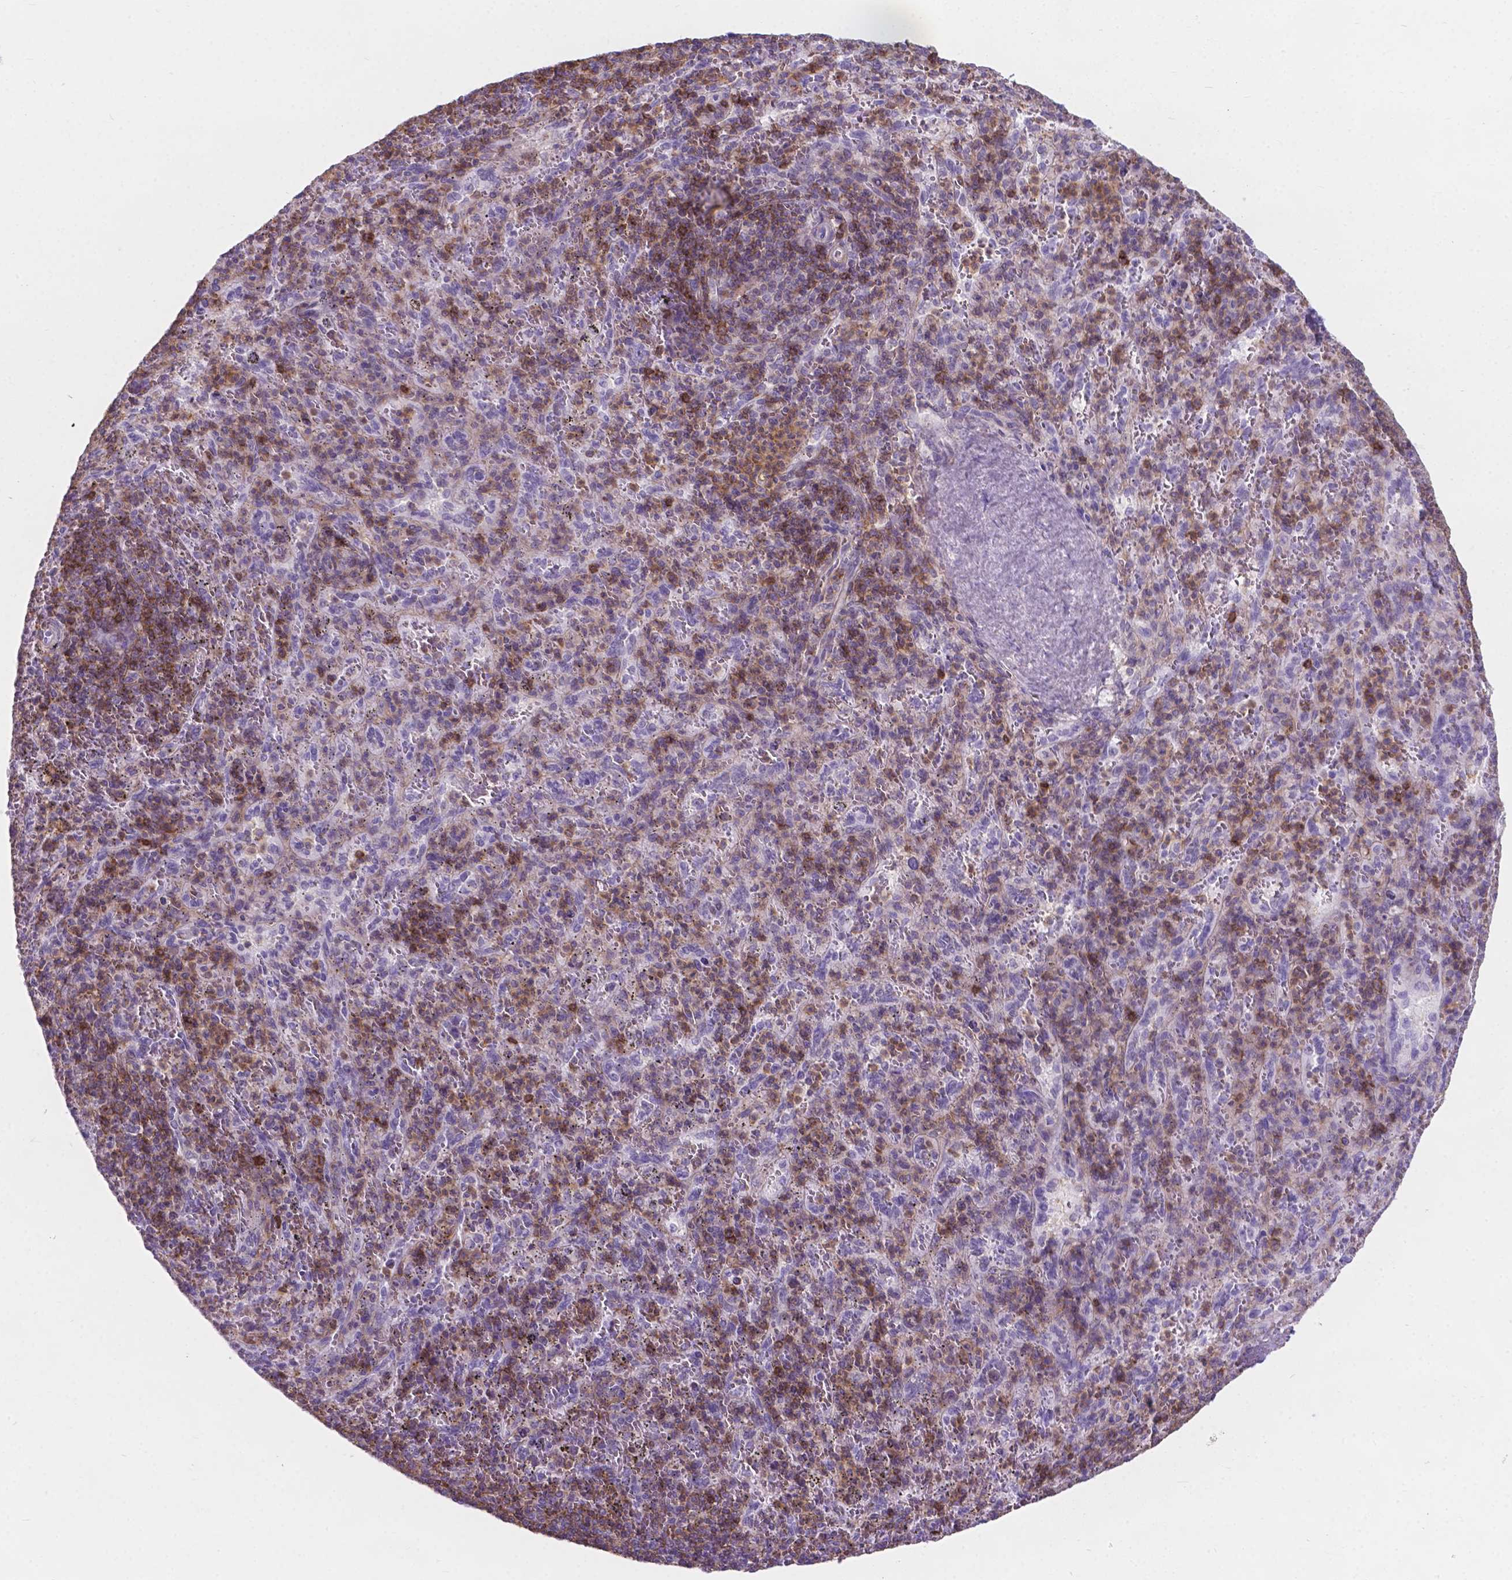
{"staining": {"intensity": "weak", "quantity": "25%-75%", "location": "cytoplasmic/membranous"}, "tissue": "spleen", "cell_type": "Cells in red pulp", "image_type": "normal", "snomed": [{"axis": "morphology", "description": "Normal tissue, NOS"}, {"axis": "topography", "description": "Spleen"}], "caption": "Protein staining by immunohistochemistry (IHC) displays weak cytoplasmic/membranous staining in approximately 25%-75% of cells in red pulp in benign spleen. (DAB IHC, brown staining for protein, blue staining for nuclei).", "gene": "KIAA0040", "patient": {"sex": "male", "age": 57}}